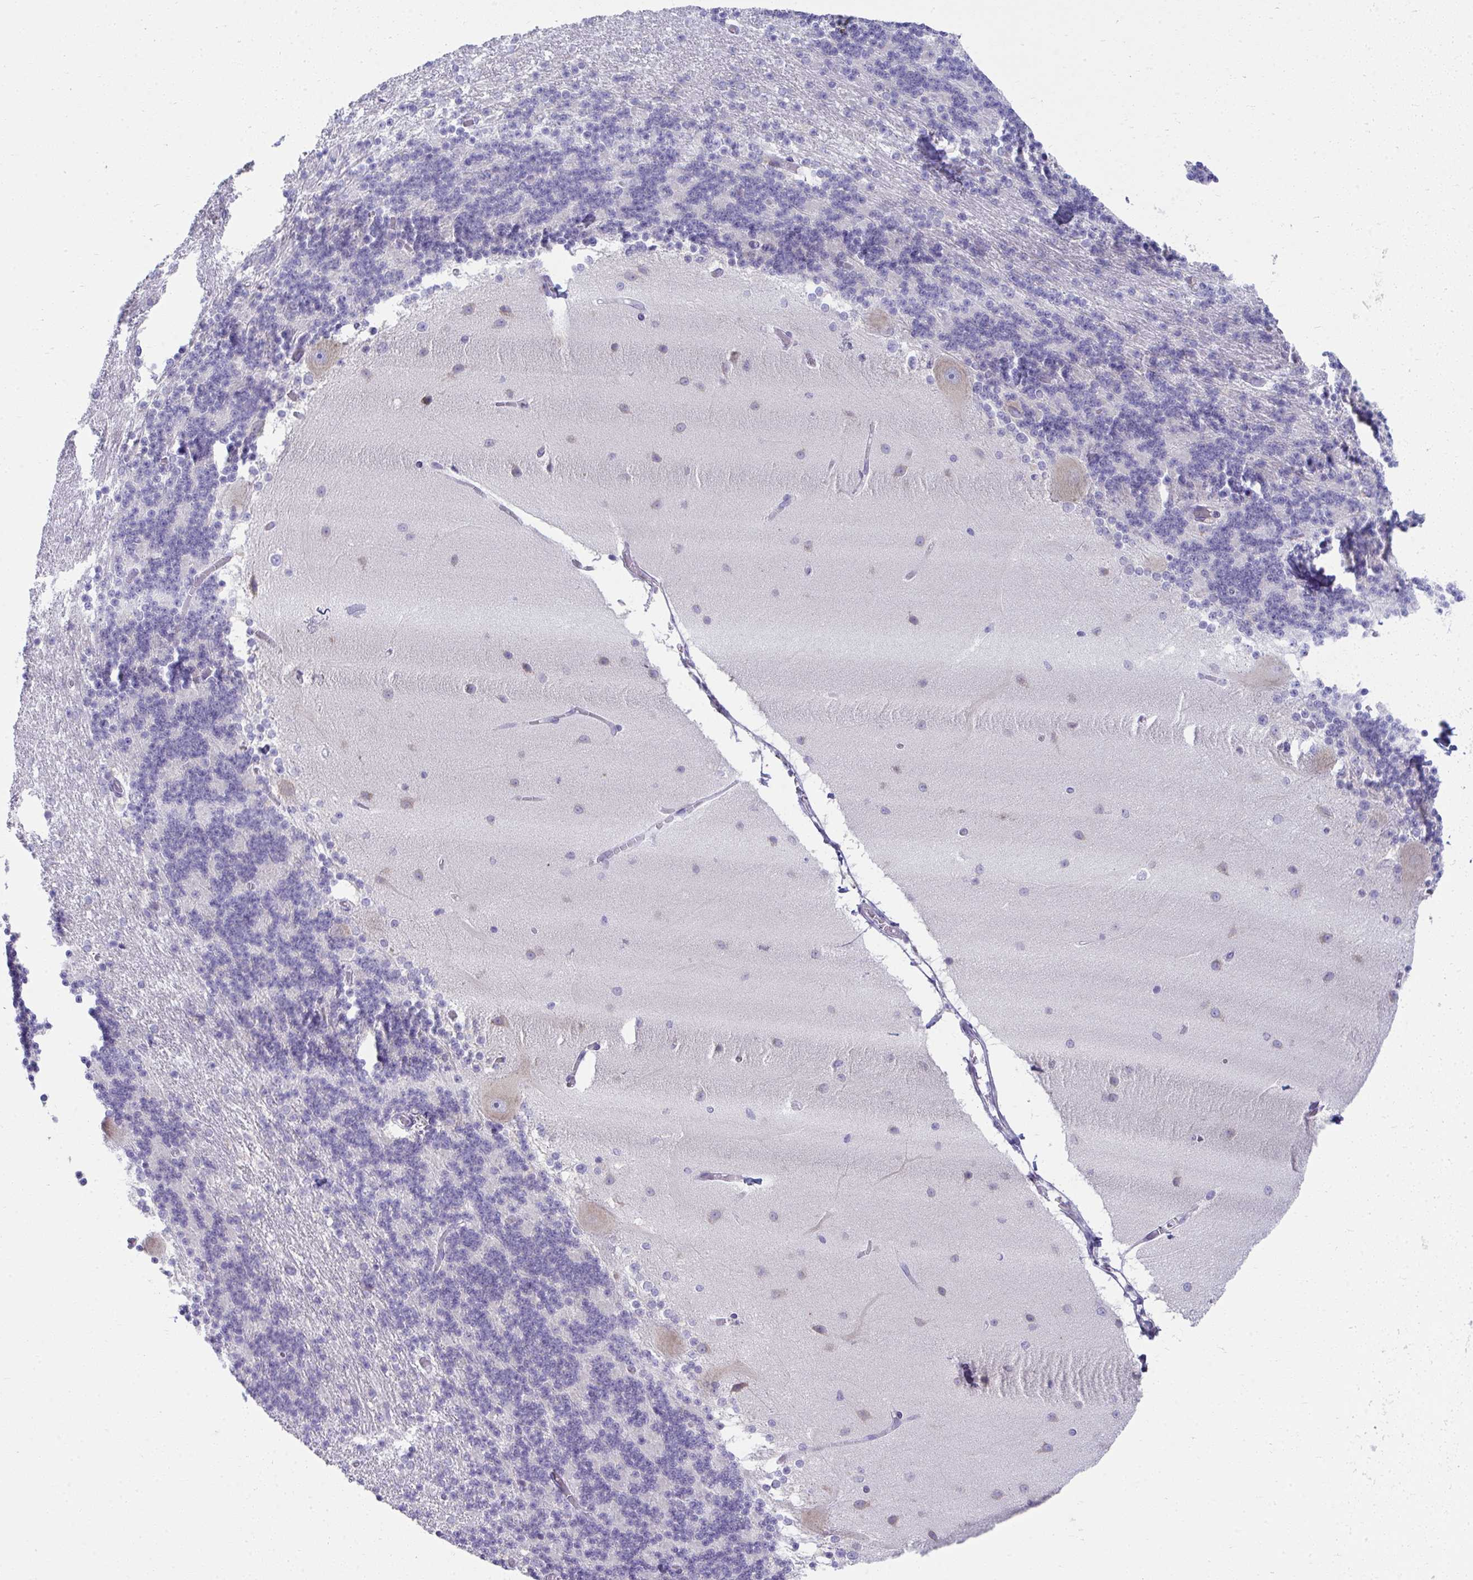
{"staining": {"intensity": "negative", "quantity": "none", "location": "none"}, "tissue": "cerebellum", "cell_type": "Cells in granular layer", "image_type": "normal", "snomed": [{"axis": "morphology", "description": "Normal tissue, NOS"}, {"axis": "topography", "description": "Cerebellum"}], "caption": "This histopathology image is of unremarkable cerebellum stained with IHC to label a protein in brown with the nuclei are counter-stained blue. There is no staining in cells in granular layer. Brightfield microscopy of immunohistochemistry (IHC) stained with DAB (3,3'-diaminobenzidine) (brown) and hematoxylin (blue), captured at high magnification.", "gene": "FASLG", "patient": {"sex": "female", "age": 54}}